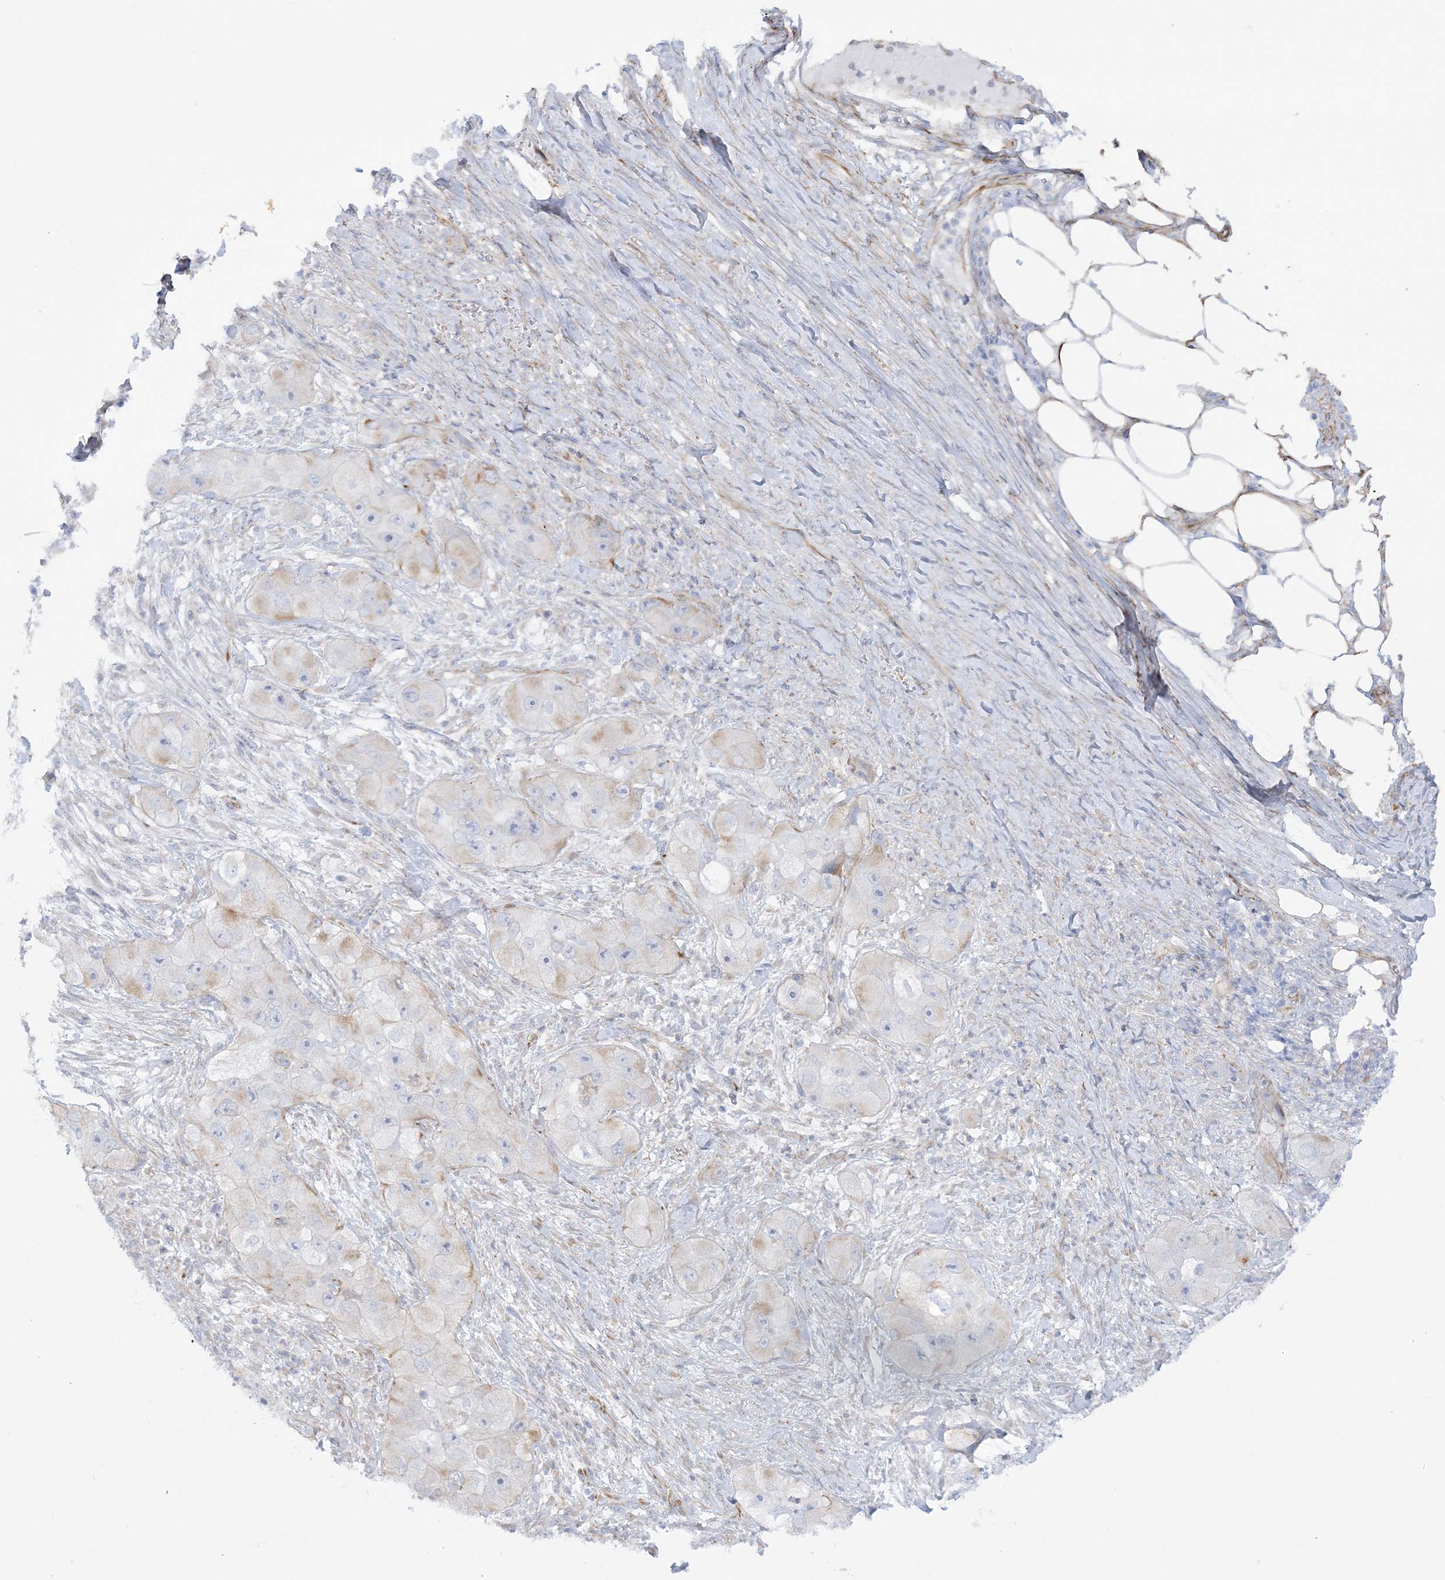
{"staining": {"intensity": "weak", "quantity": "<25%", "location": "cytoplasmic/membranous"}, "tissue": "skin cancer", "cell_type": "Tumor cells", "image_type": "cancer", "snomed": [{"axis": "morphology", "description": "Squamous cell carcinoma, NOS"}, {"axis": "topography", "description": "Skin"}, {"axis": "topography", "description": "Subcutis"}], "caption": "Skin cancer (squamous cell carcinoma) was stained to show a protein in brown. There is no significant staining in tumor cells.", "gene": "SCLT1", "patient": {"sex": "male", "age": 73}}